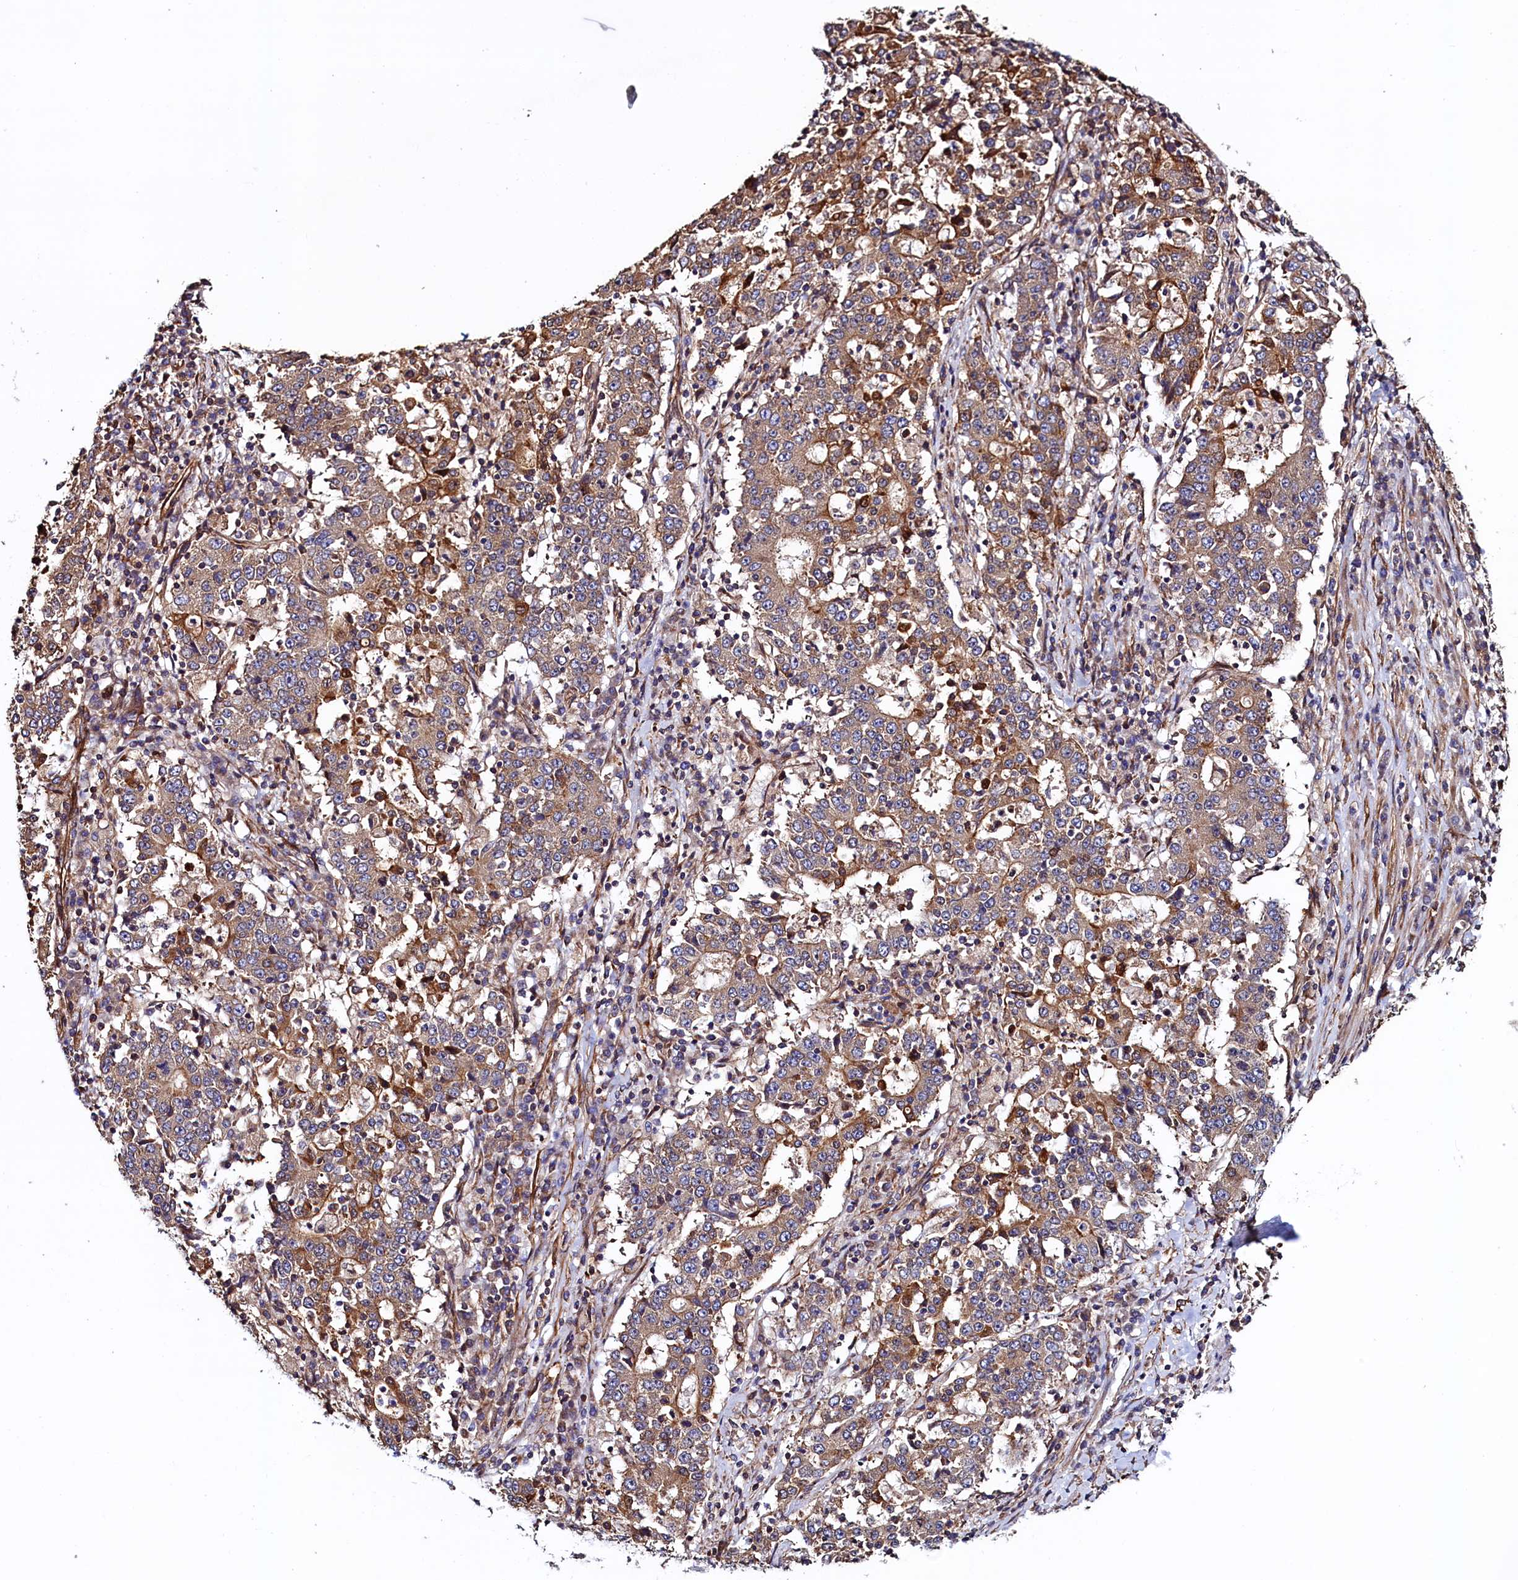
{"staining": {"intensity": "weak", "quantity": ">75%", "location": "cytoplasmic/membranous"}, "tissue": "stomach cancer", "cell_type": "Tumor cells", "image_type": "cancer", "snomed": [{"axis": "morphology", "description": "Adenocarcinoma, NOS"}, {"axis": "topography", "description": "Stomach"}], "caption": "Immunohistochemistry of human stomach cancer reveals low levels of weak cytoplasmic/membranous expression in about >75% of tumor cells. (DAB (3,3'-diaminobenzidine) IHC with brightfield microscopy, high magnification).", "gene": "ATXN2L", "patient": {"sex": "male", "age": 59}}